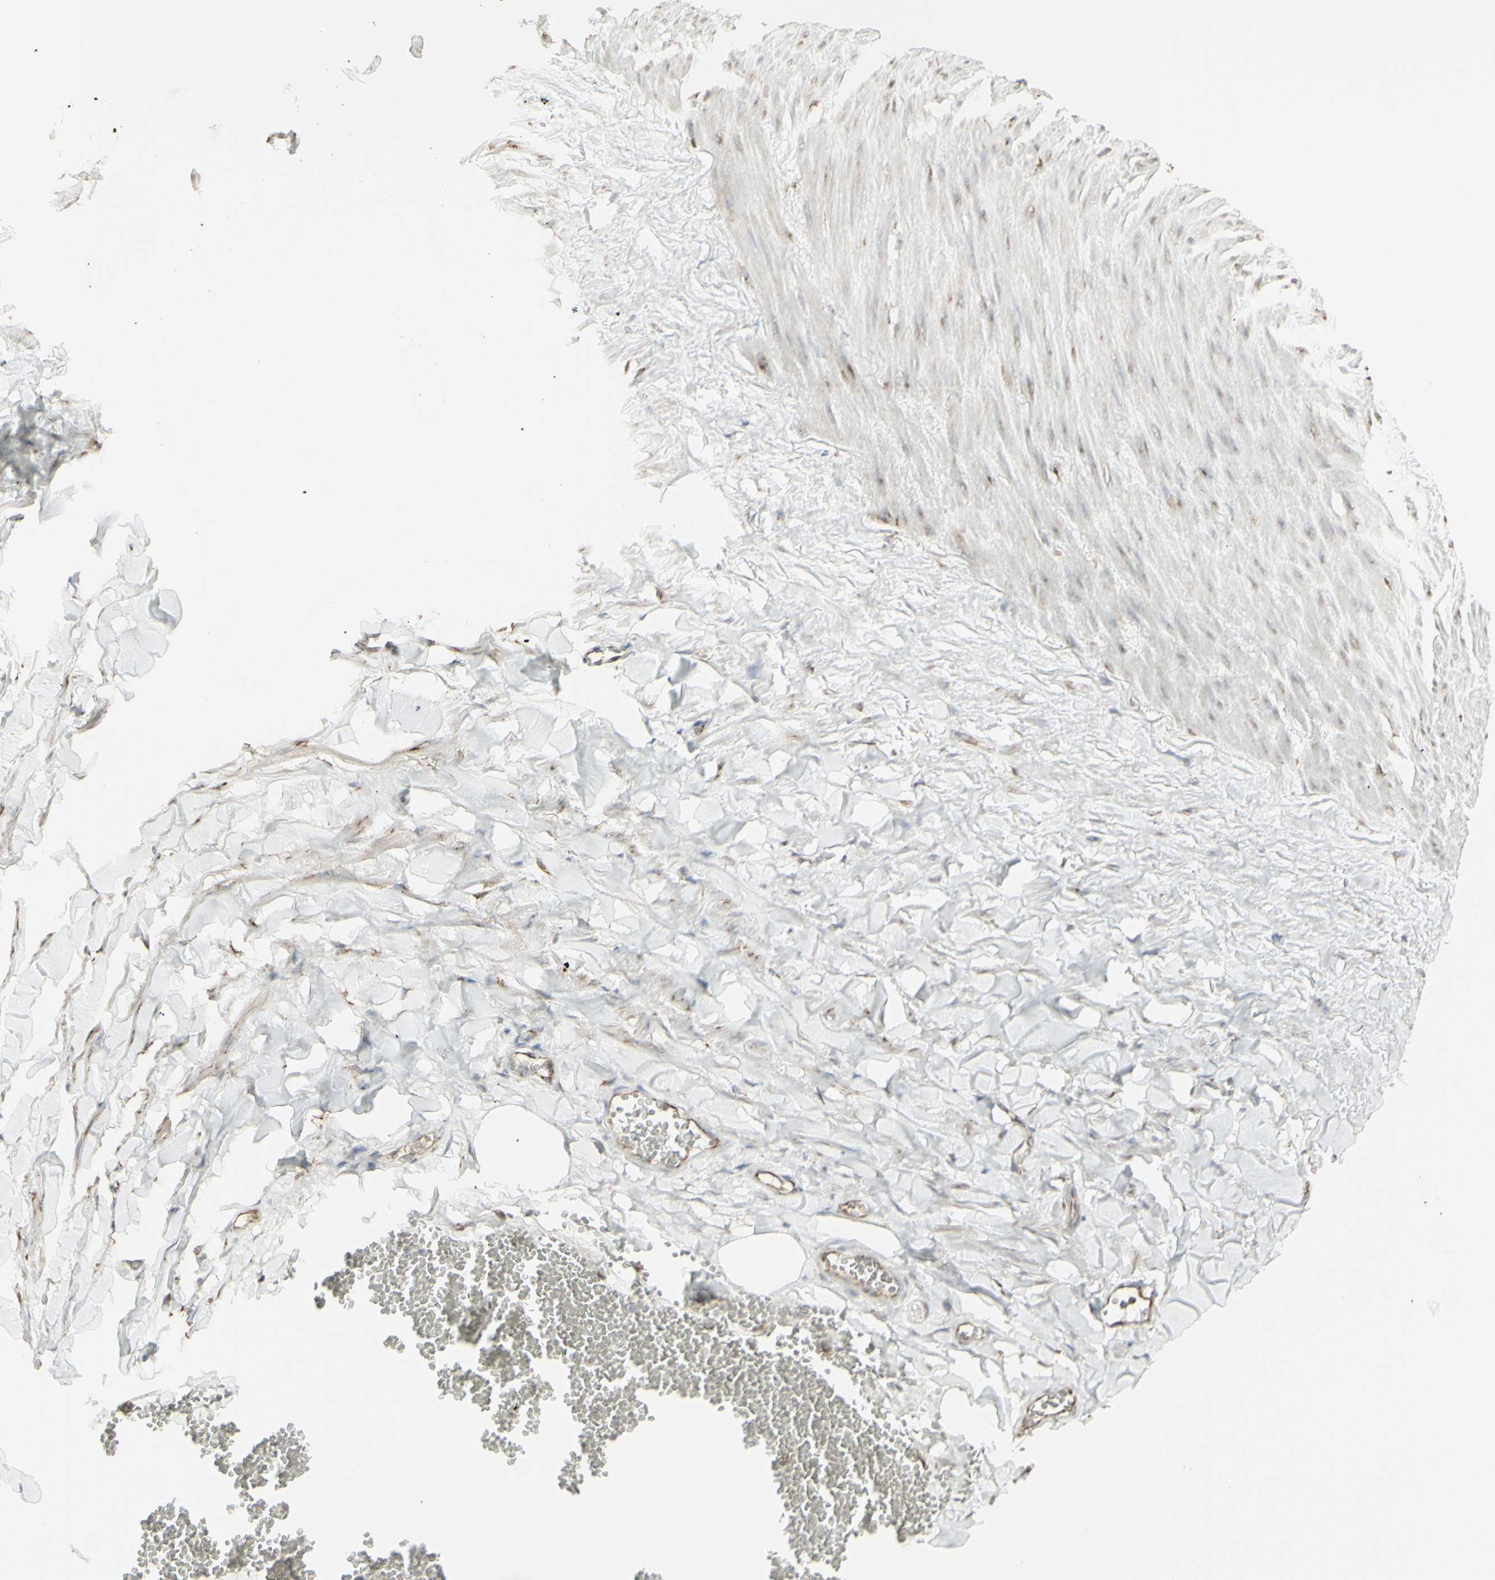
{"staining": {"intensity": "moderate", "quantity": "25%-75%", "location": "cytoplasmic/membranous"}, "tissue": "adipose tissue", "cell_type": "Adipocytes", "image_type": "normal", "snomed": [{"axis": "morphology", "description": "Normal tissue, NOS"}, {"axis": "topography", "description": "Adipose tissue"}, {"axis": "topography", "description": "Peripheral nerve tissue"}], "caption": "This micrograph demonstrates normal adipose tissue stained with immunohistochemistry (IHC) to label a protein in brown. The cytoplasmic/membranous of adipocytes show moderate positivity for the protein. Nuclei are counter-stained blue.", "gene": "EEF1B2", "patient": {"sex": "male", "age": 52}}